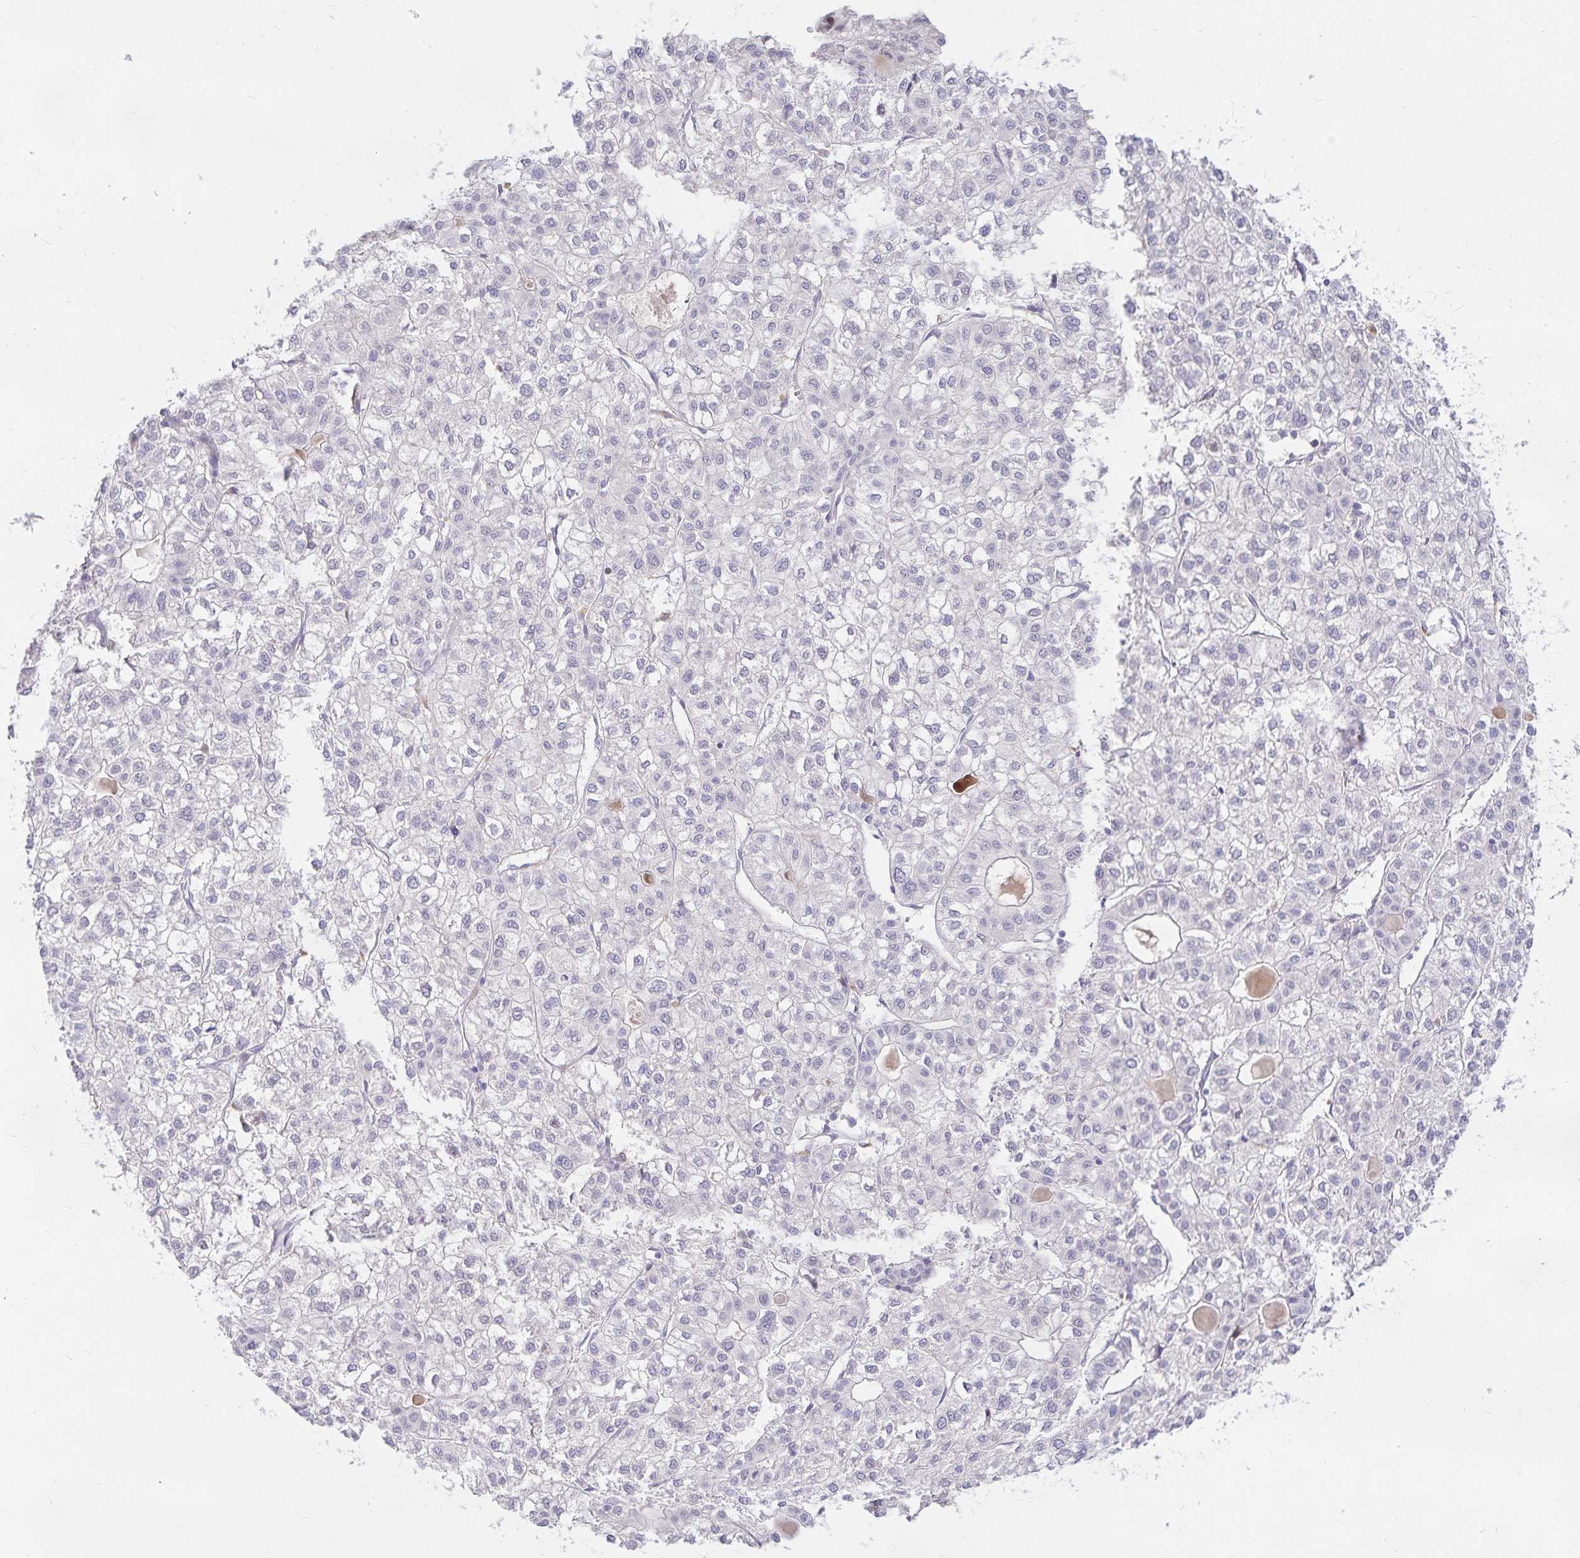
{"staining": {"intensity": "negative", "quantity": "none", "location": "none"}, "tissue": "liver cancer", "cell_type": "Tumor cells", "image_type": "cancer", "snomed": [{"axis": "morphology", "description": "Carcinoma, Hepatocellular, NOS"}, {"axis": "topography", "description": "Liver"}], "caption": "This micrograph is of liver cancer stained with immunohistochemistry to label a protein in brown with the nuclei are counter-stained blue. There is no staining in tumor cells.", "gene": "KBTBD13", "patient": {"sex": "female", "age": 43}}